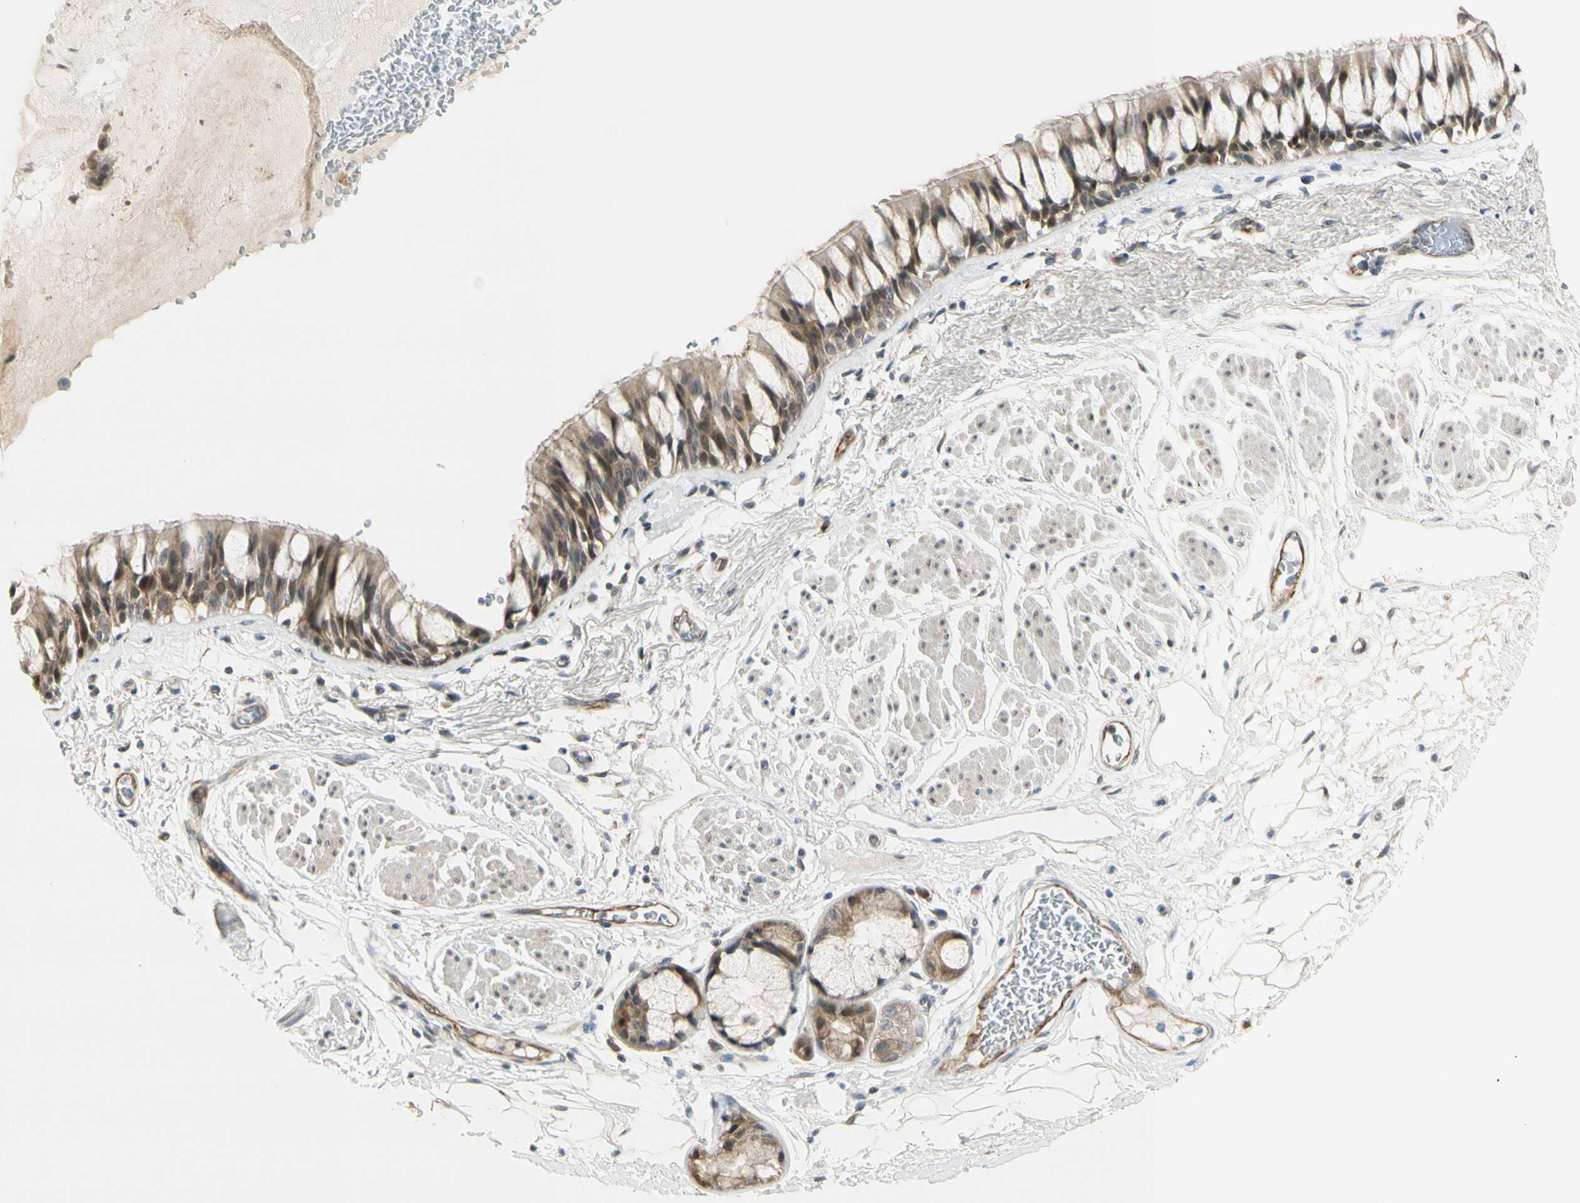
{"staining": {"intensity": "weak", "quantity": ">75%", "location": "cytoplasmic/membranous,nuclear"}, "tissue": "bronchus", "cell_type": "Respiratory epithelial cells", "image_type": "normal", "snomed": [{"axis": "morphology", "description": "Normal tissue, NOS"}, {"axis": "topography", "description": "Bronchus"}], "caption": "The image demonstrates immunohistochemical staining of benign bronchus. There is weak cytoplasmic/membranous,nuclear staining is present in approximately >75% of respiratory epithelial cells. (DAB (3,3'-diaminobenzidine) = brown stain, brightfield microscopy at high magnification).", "gene": "NPDC1", "patient": {"sex": "male", "age": 66}}